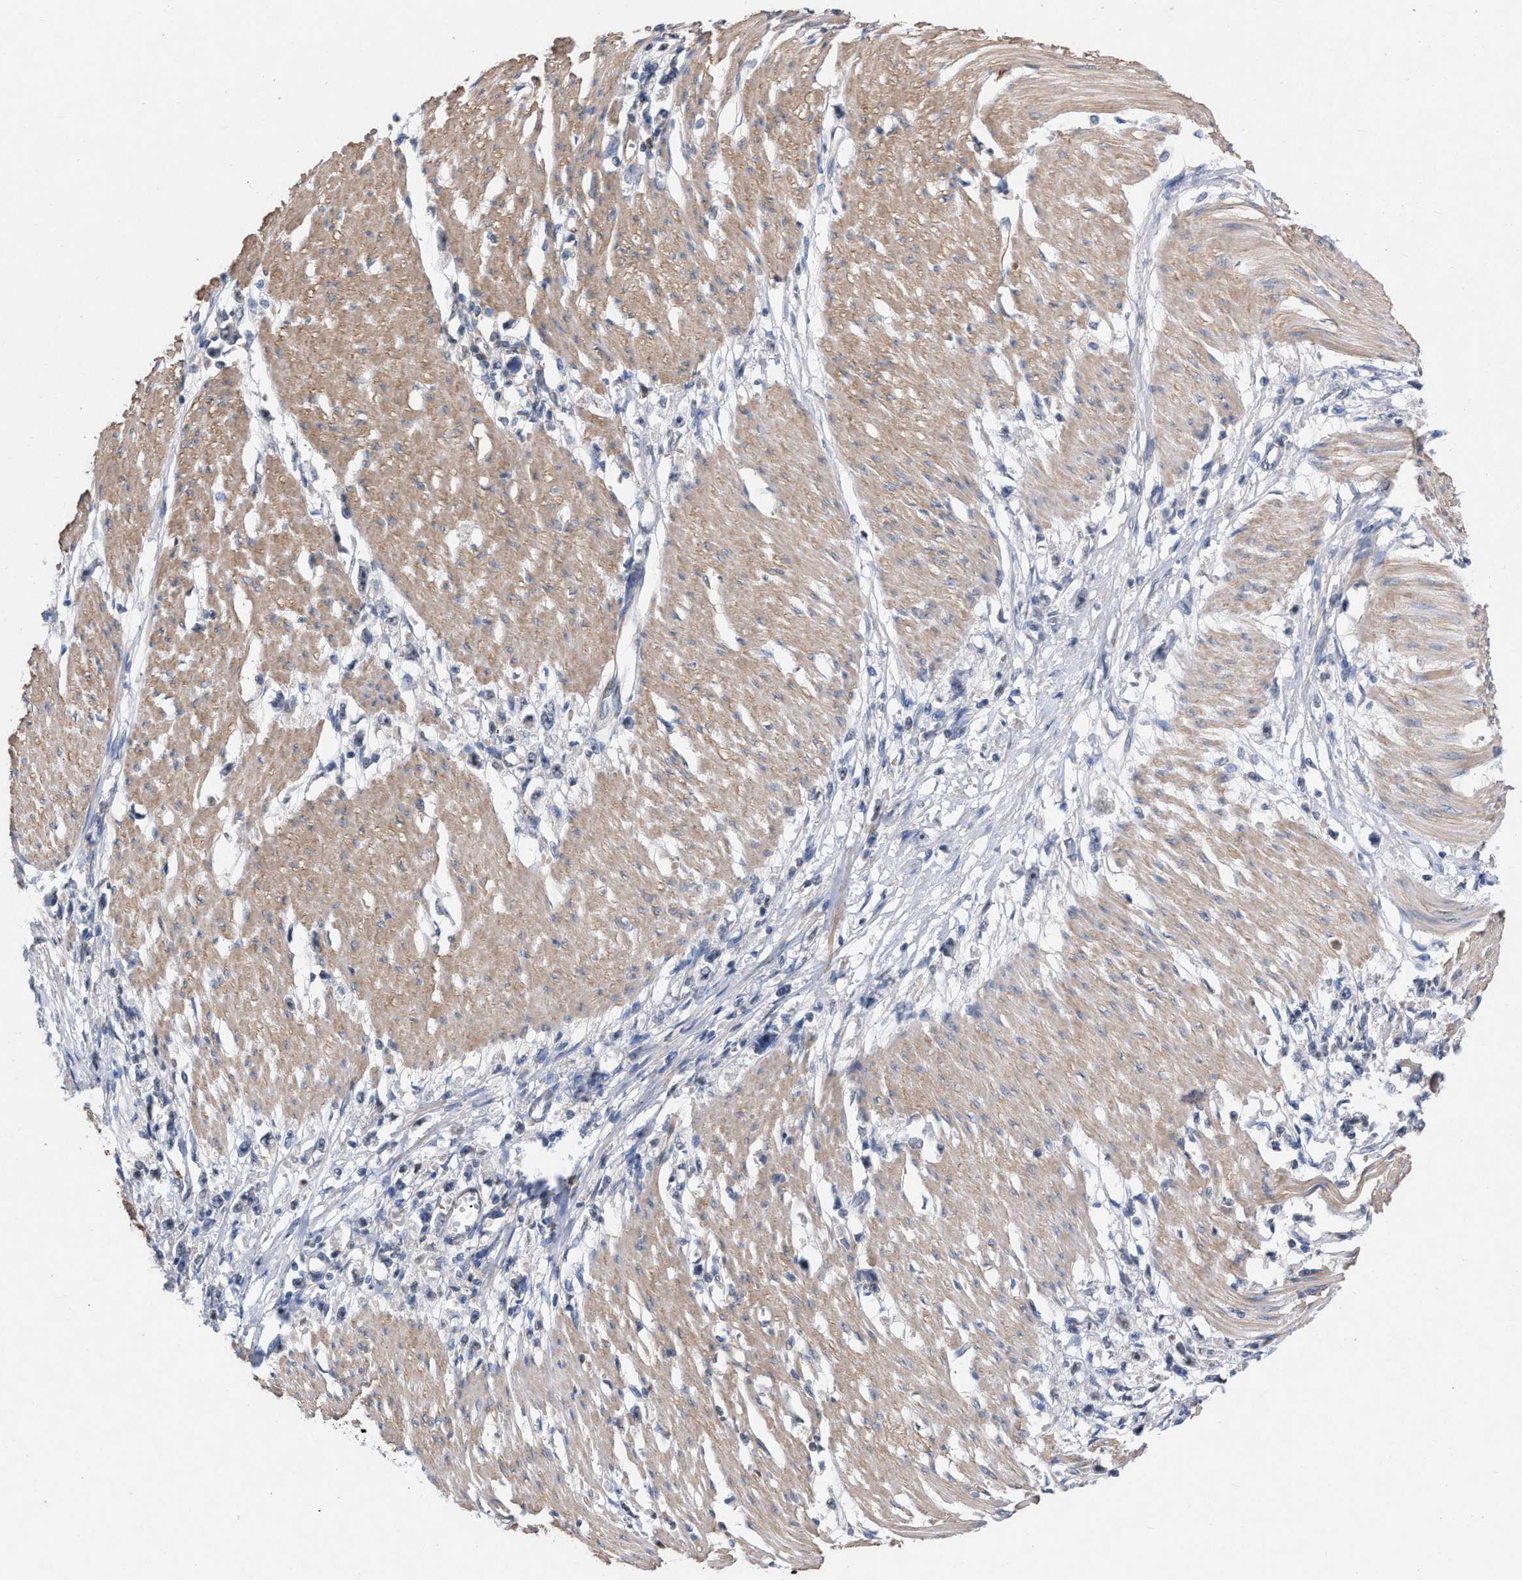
{"staining": {"intensity": "negative", "quantity": "none", "location": "none"}, "tissue": "stomach cancer", "cell_type": "Tumor cells", "image_type": "cancer", "snomed": [{"axis": "morphology", "description": "Adenocarcinoma, NOS"}, {"axis": "topography", "description": "Stomach"}], "caption": "Tumor cells show no significant positivity in stomach adenocarcinoma.", "gene": "TMEM131", "patient": {"sex": "female", "age": 59}}